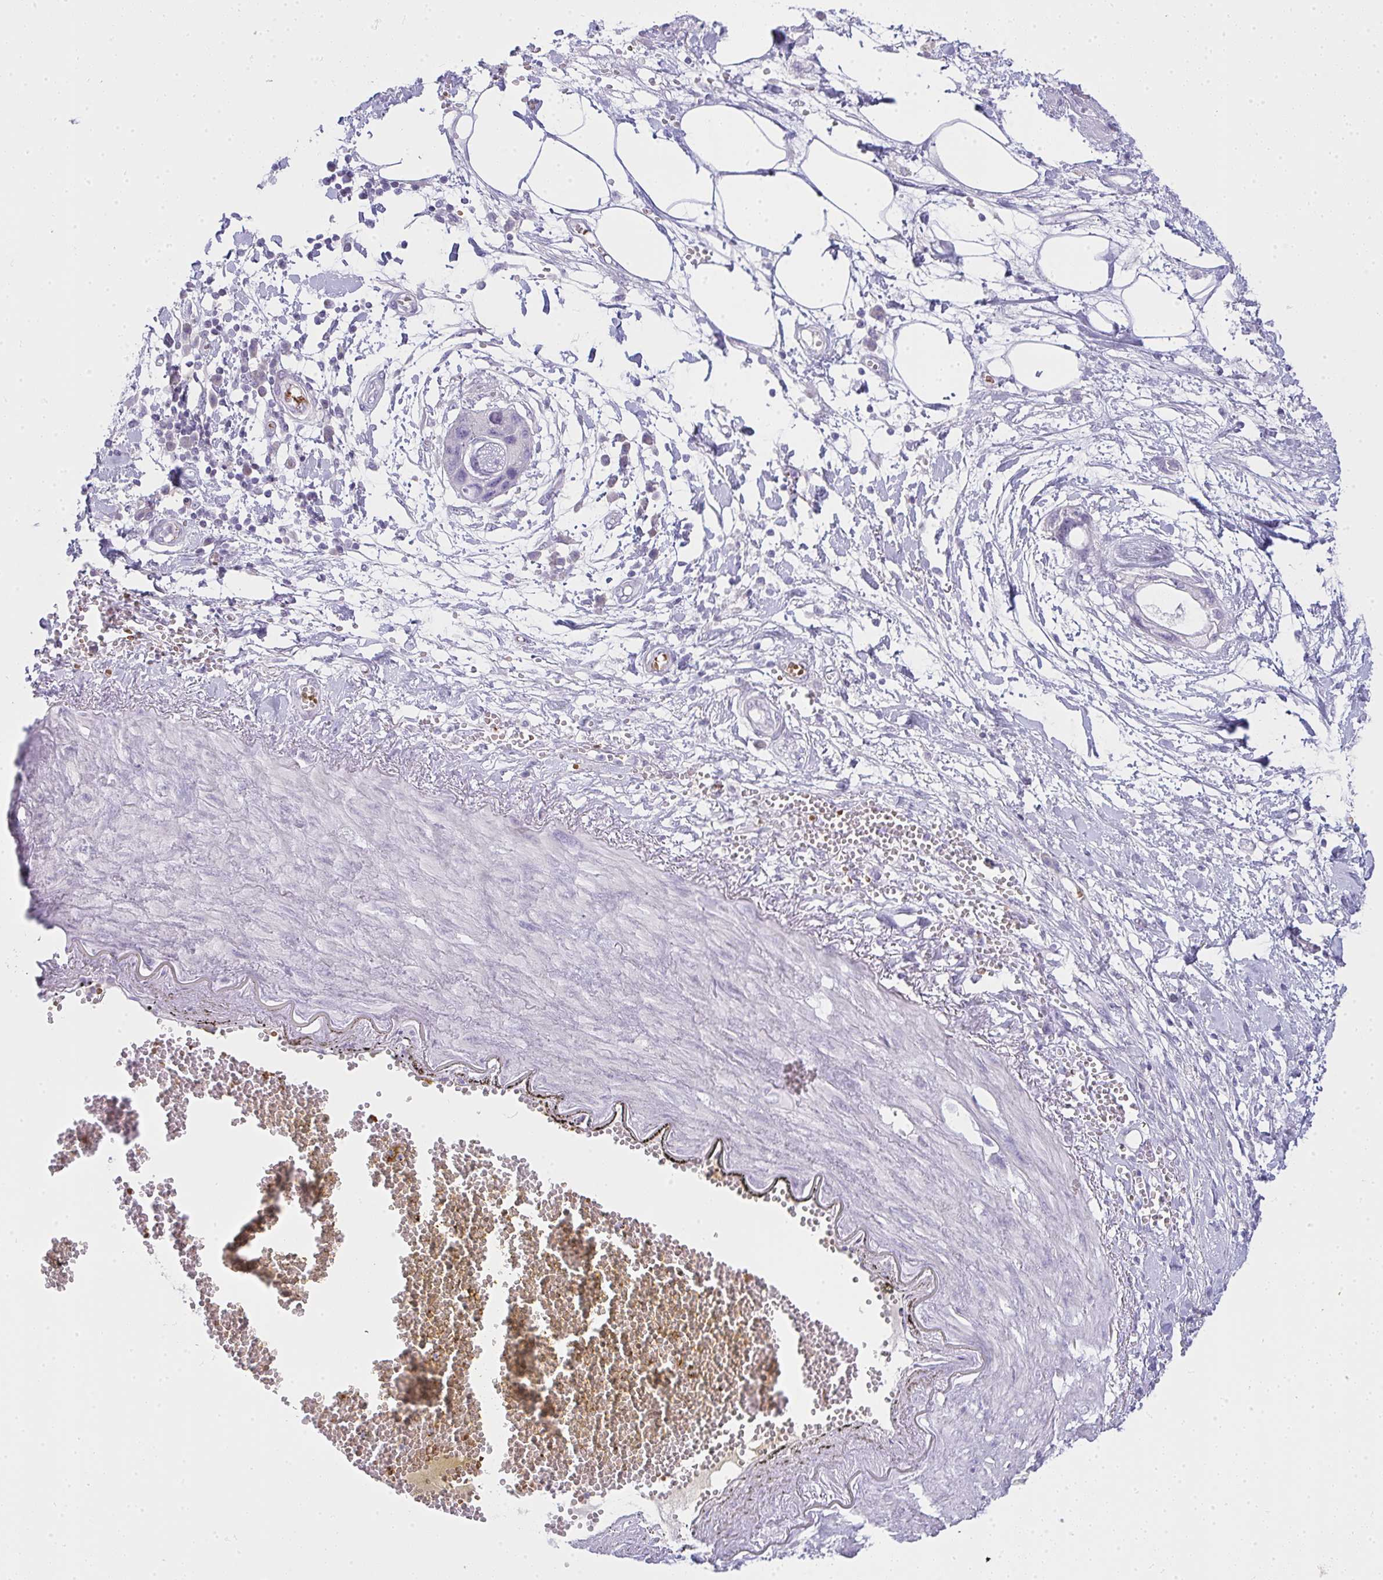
{"staining": {"intensity": "negative", "quantity": "none", "location": "none"}, "tissue": "pancreatic cancer", "cell_type": "Tumor cells", "image_type": "cancer", "snomed": [{"axis": "morphology", "description": "Adenocarcinoma, NOS"}, {"axis": "topography", "description": "Pancreas"}], "caption": "High power microscopy image of an immunohistochemistry image of pancreatic cancer, revealing no significant expression in tumor cells.", "gene": "ZNF182", "patient": {"sex": "female", "age": 73}}